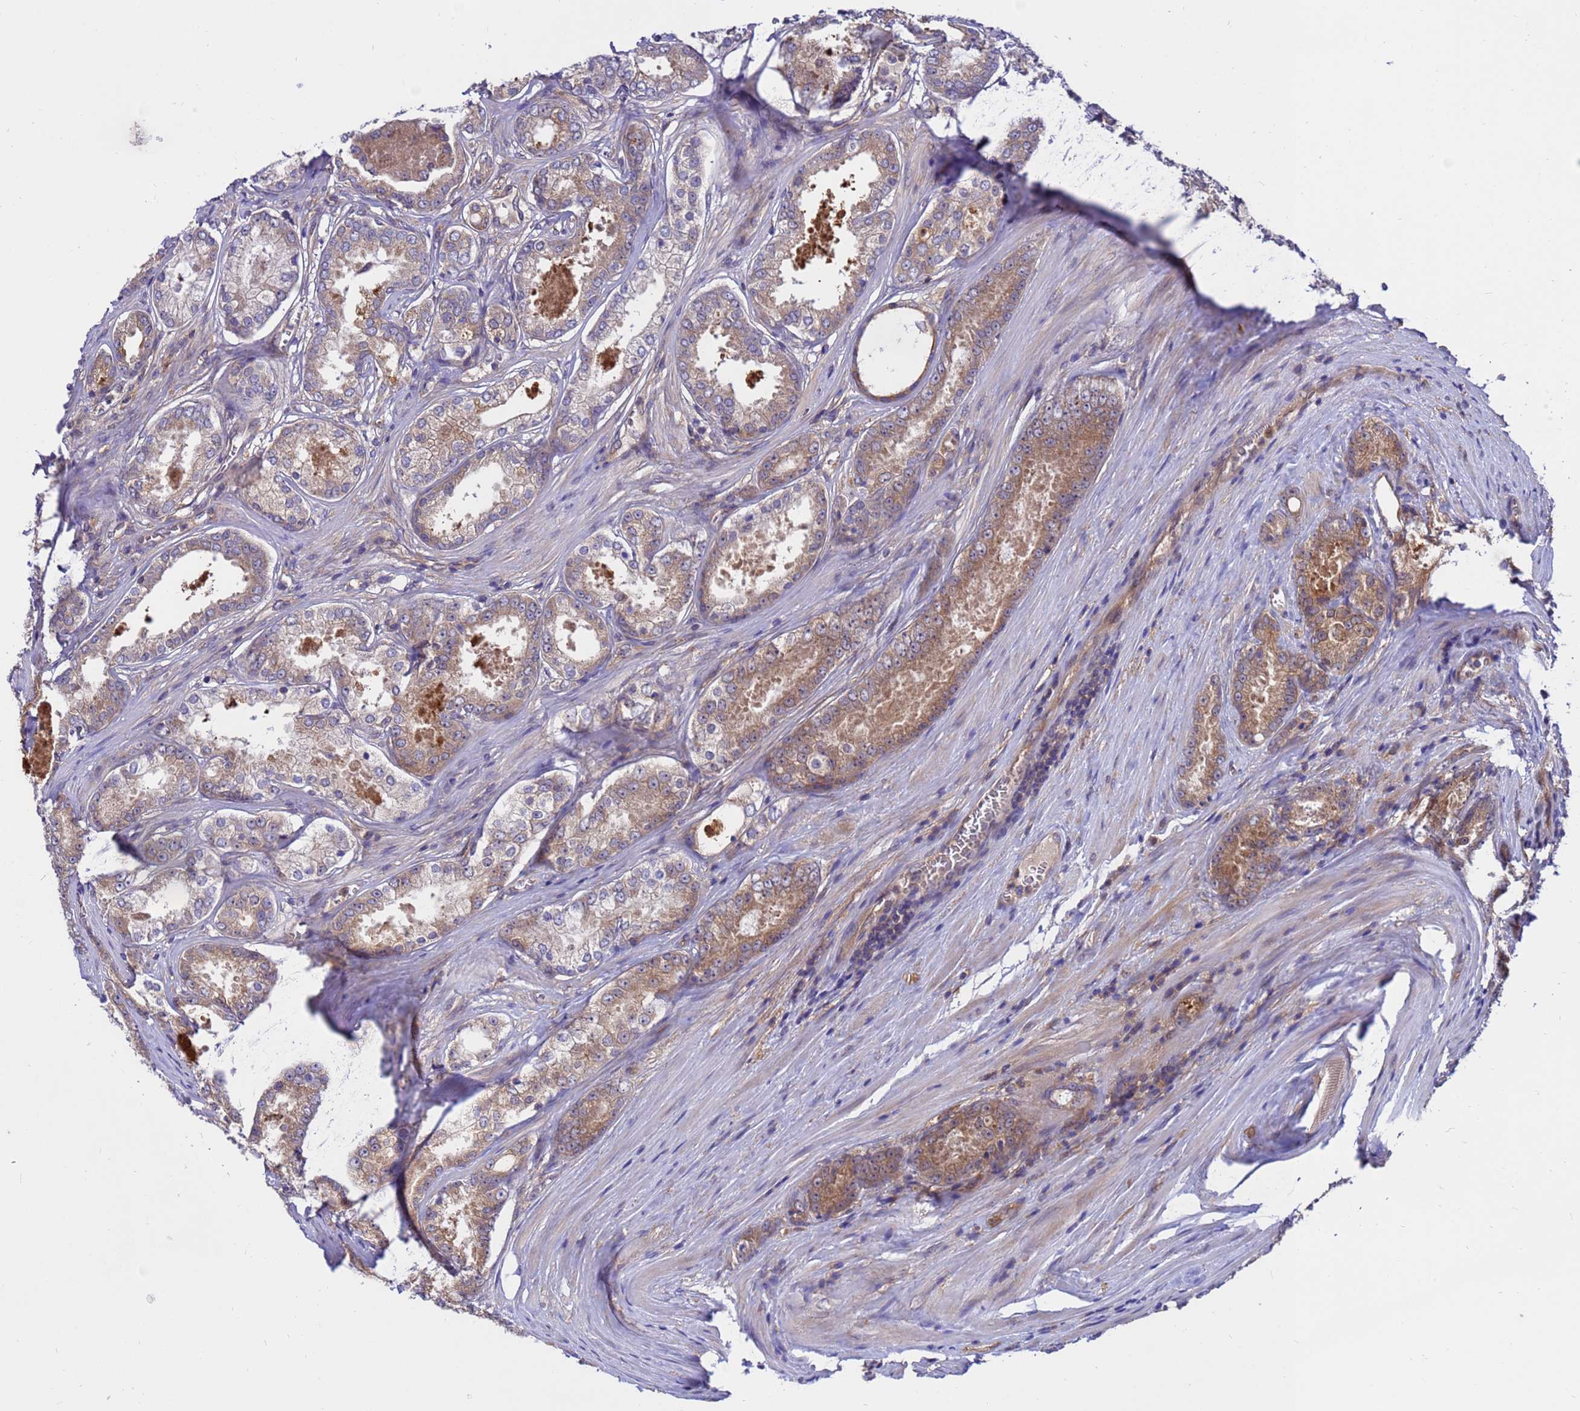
{"staining": {"intensity": "moderate", "quantity": "<25%", "location": "cytoplasmic/membranous"}, "tissue": "prostate cancer", "cell_type": "Tumor cells", "image_type": "cancer", "snomed": [{"axis": "morphology", "description": "Adenocarcinoma, Low grade"}, {"axis": "topography", "description": "Prostate"}], "caption": "IHC of prostate low-grade adenocarcinoma displays low levels of moderate cytoplasmic/membranous positivity in approximately <25% of tumor cells.", "gene": "GET3", "patient": {"sex": "male", "age": 68}}